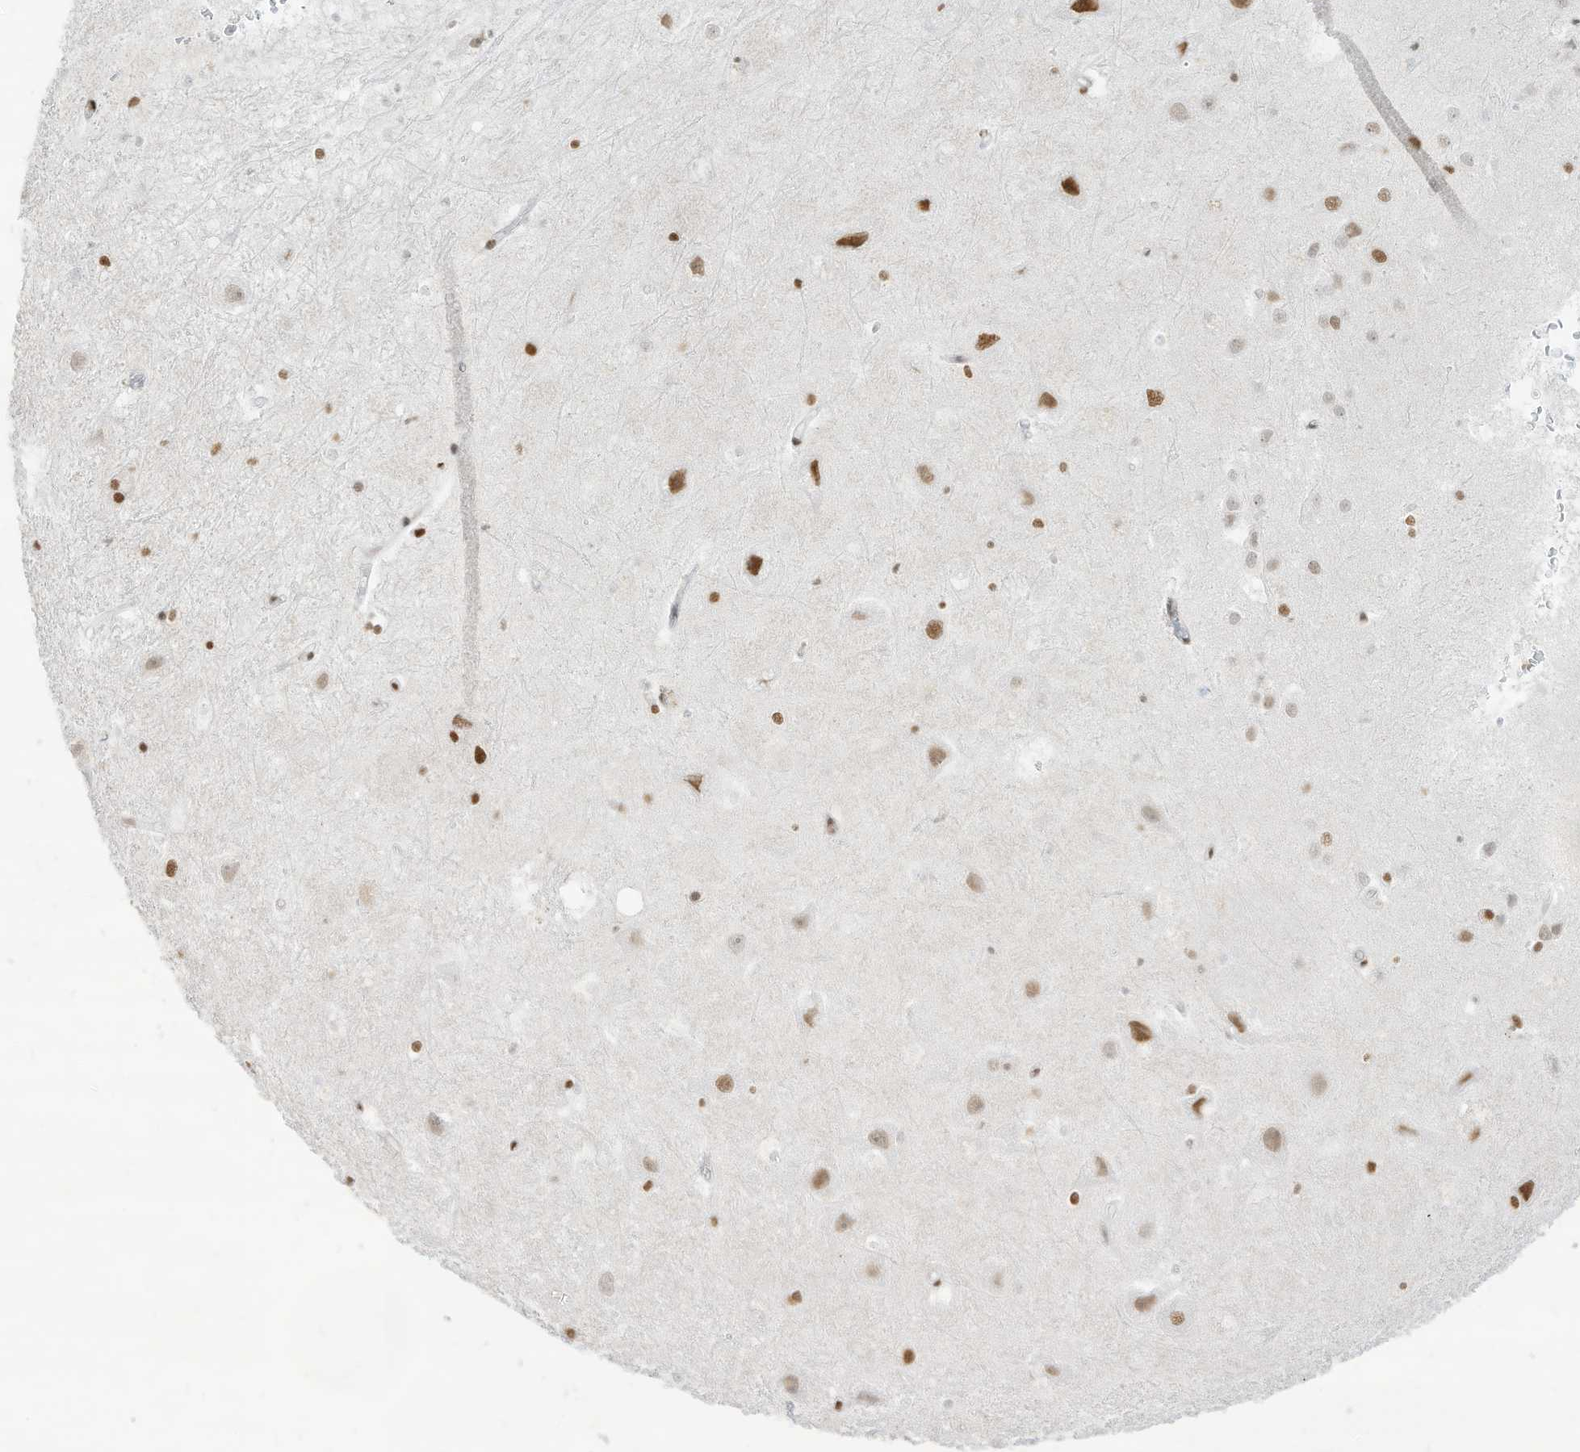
{"staining": {"intensity": "strong", "quantity": "<25%", "location": "nuclear"}, "tissue": "hippocampus", "cell_type": "Glial cells", "image_type": "normal", "snomed": [{"axis": "morphology", "description": "Normal tissue, NOS"}, {"axis": "topography", "description": "Hippocampus"}], "caption": "This is a histology image of immunohistochemistry (IHC) staining of benign hippocampus, which shows strong positivity in the nuclear of glial cells.", "gene": "NHSL1", "patient": {"sex": "female", "age": 52}}